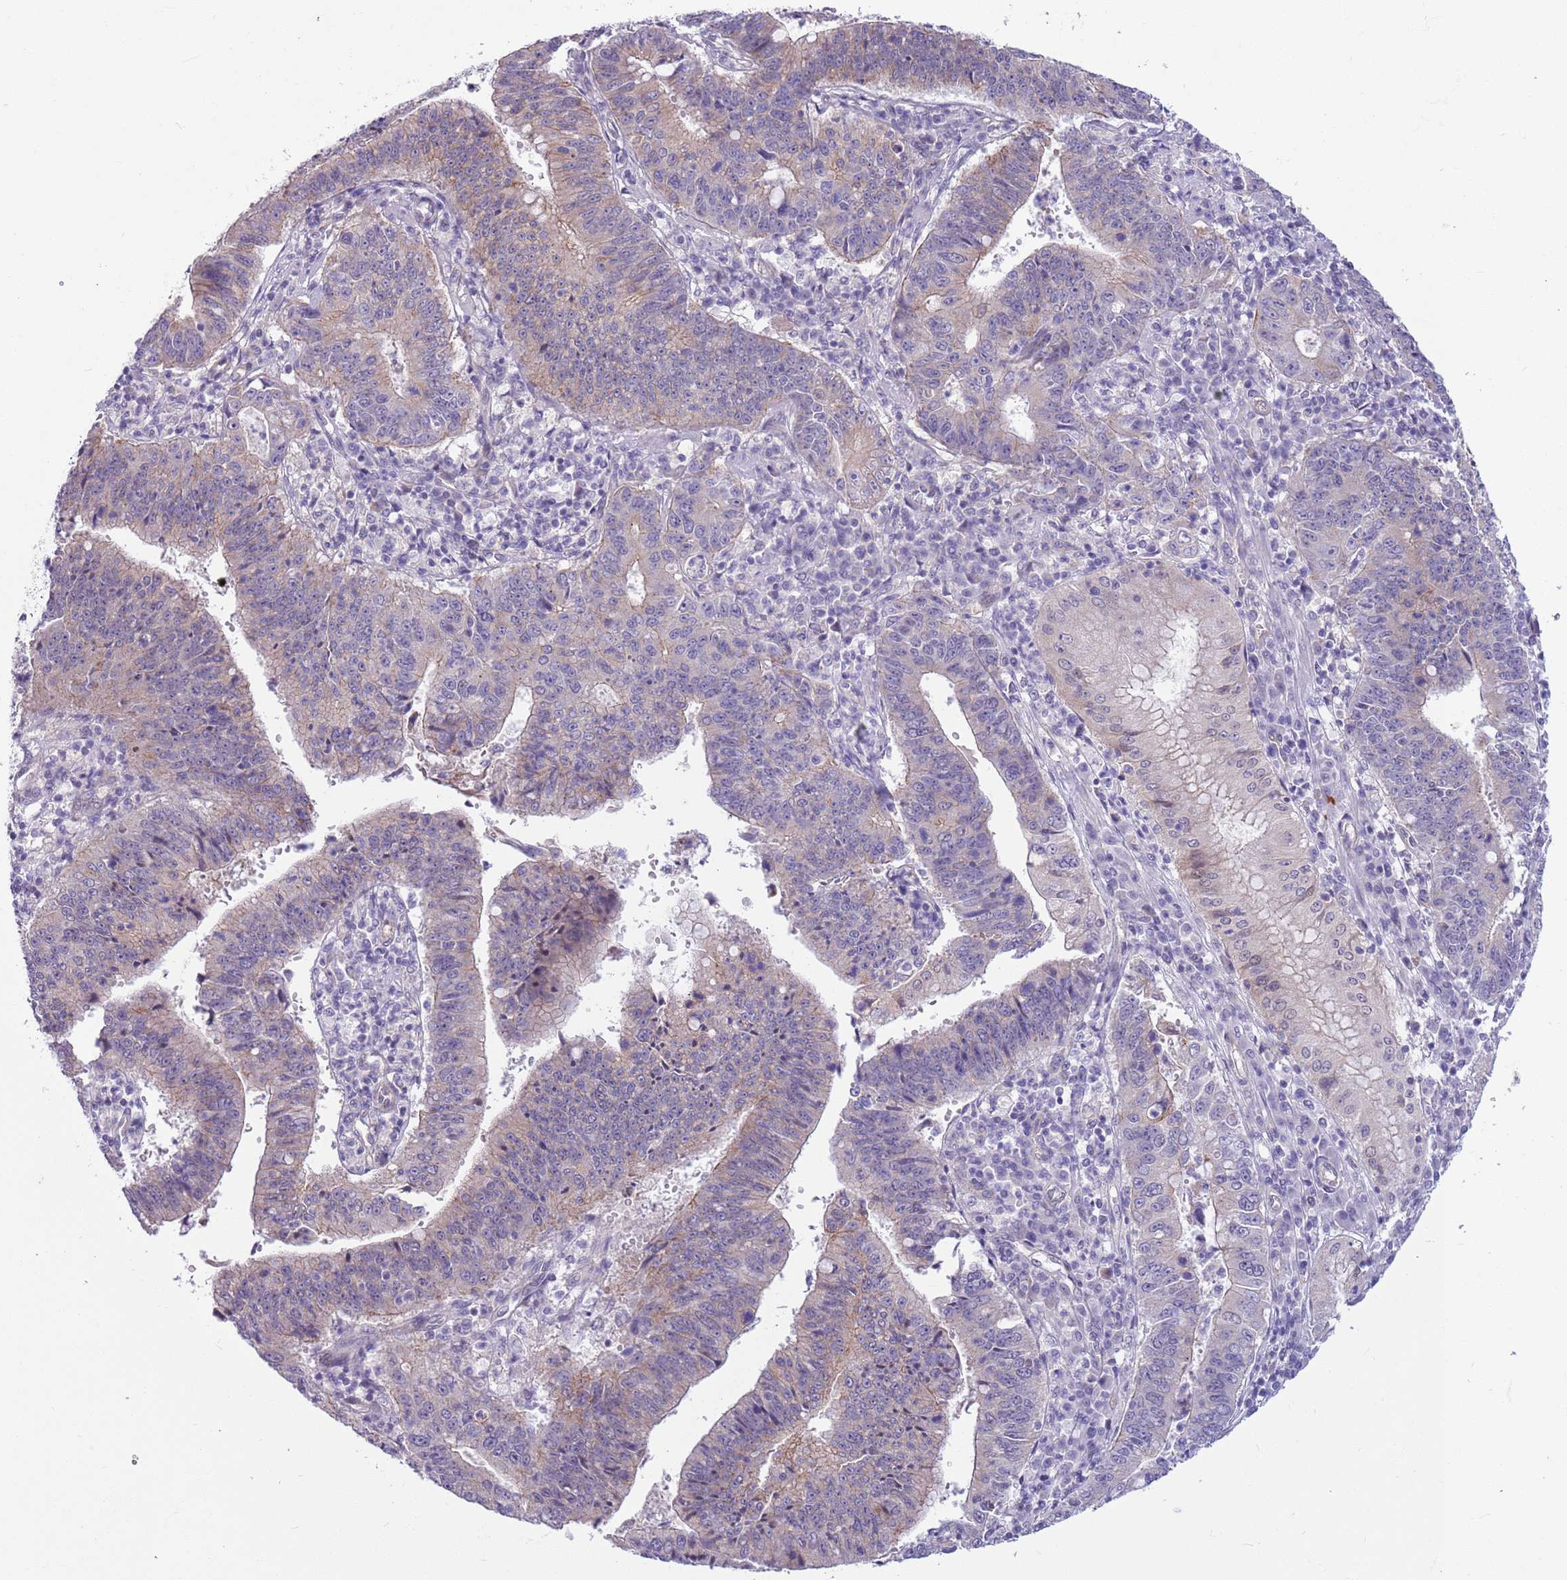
{"staining": {"intensity": "weak", "quantity": "<25%", "location": "cytoplasmic/membranous"}, "tissue": "stomach cancer", "cell_type": "Tumor cells", "image_type": "cancer", "snomed": [{"axis": "morphology", "description": "Adenocarcinoma, NOS"}, {"axis": "topography", "description": "Stomach"}], "caption": "An image of adenocarcinoma (stomach) stained for a protein shows no brown staining in tumor cells.", "gene": "PARP8", "patient": {"sex": "male", "age": 59}}